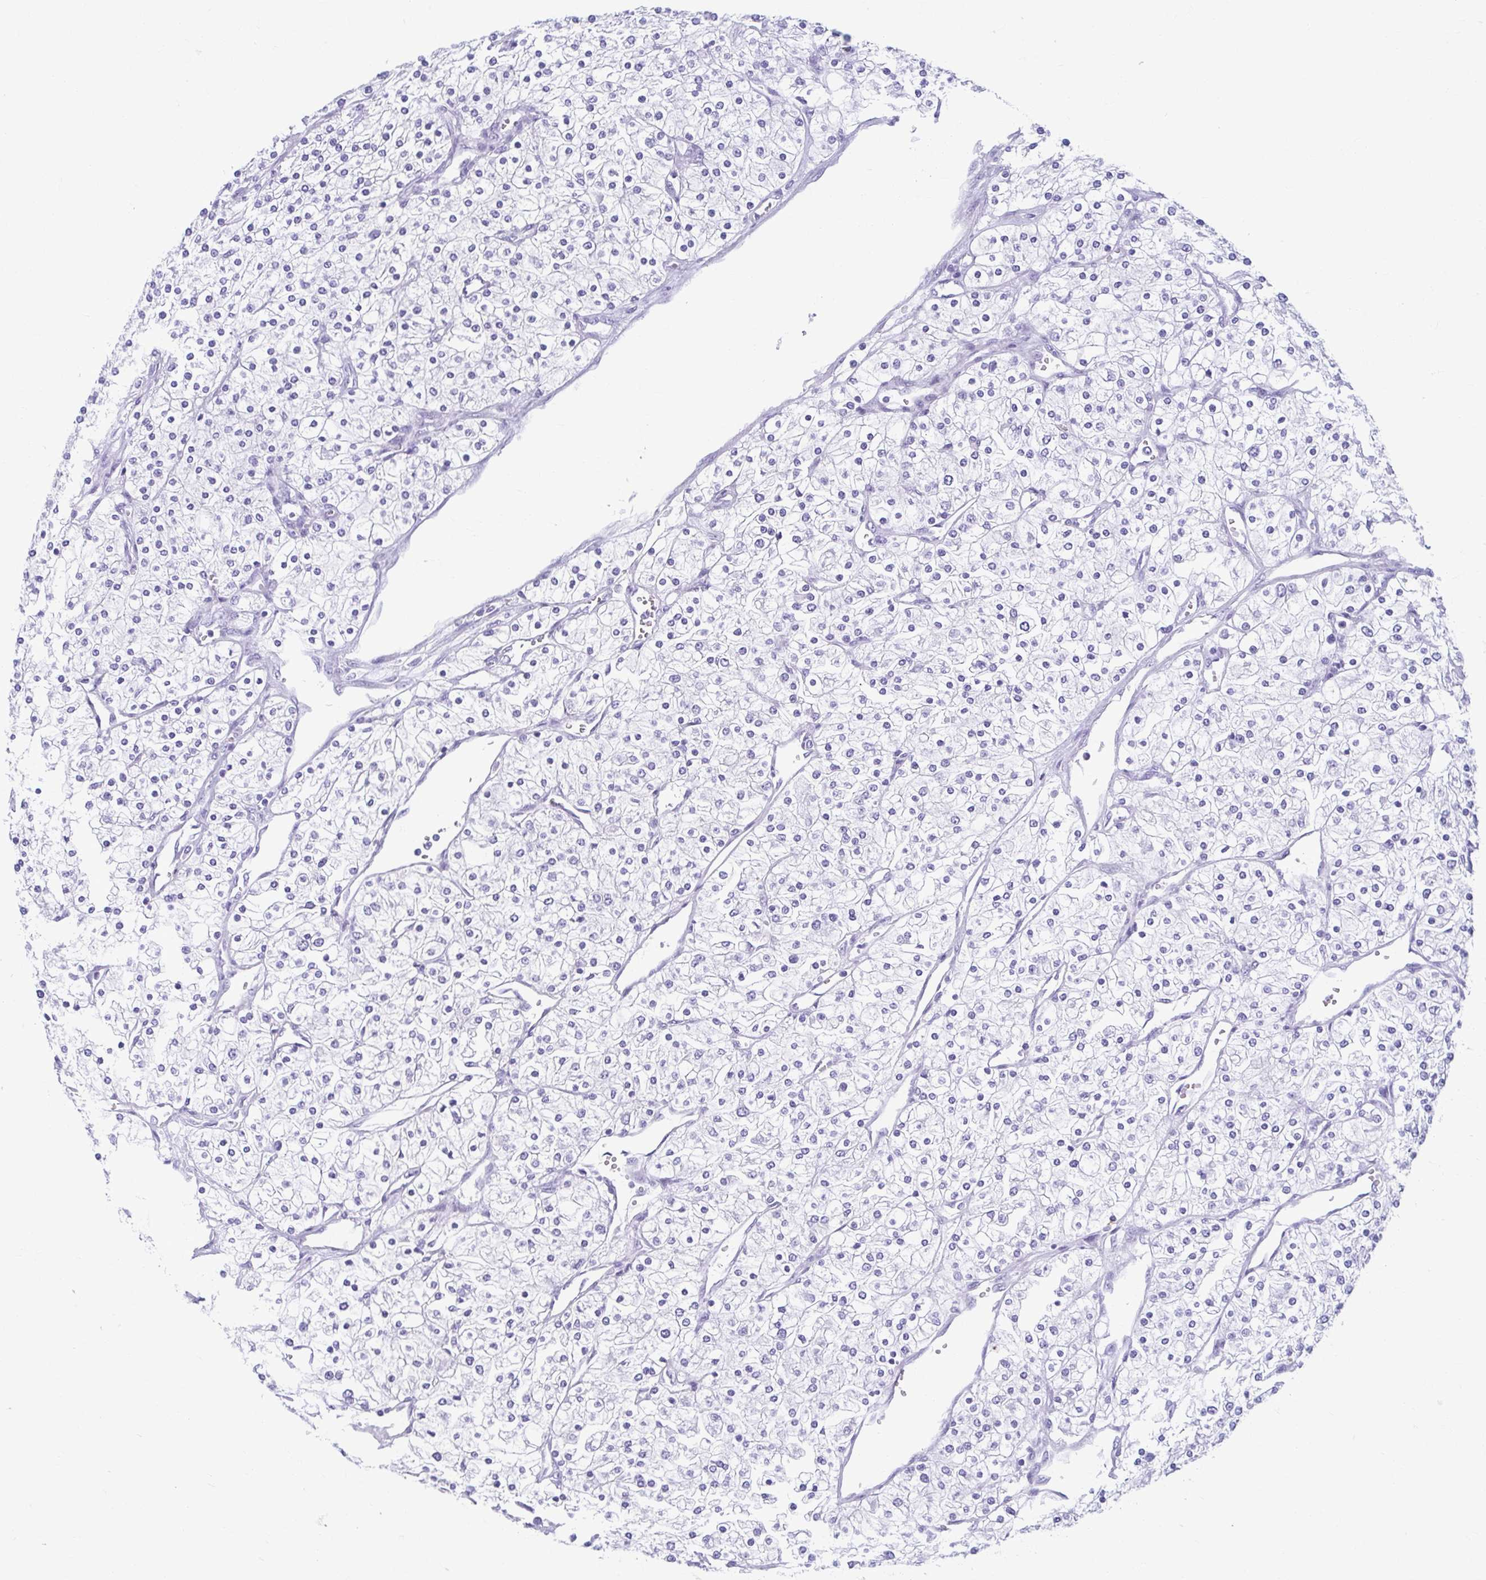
{"staining": {"intensity": "negative", "quantity": "none", "location": "none"}, "tissue": "renal cancer", "cell_type": "Tumor cells", "image_type": "cancer", "snomed": [{"axis": "morphology", "description": "Adenocarcinoma, NOS"}, {"axis": "topography", "description": "Kidney"}], "caption": "This micrograph is of renal cancer stained with IHC to label a protein in brown with the nuclei are counter-stained blue. There is no staining in tumor cells. Nuclei are stained in blue.", "gene": "TCEAL3", "patient": {"sex": "male", "age": 80}}